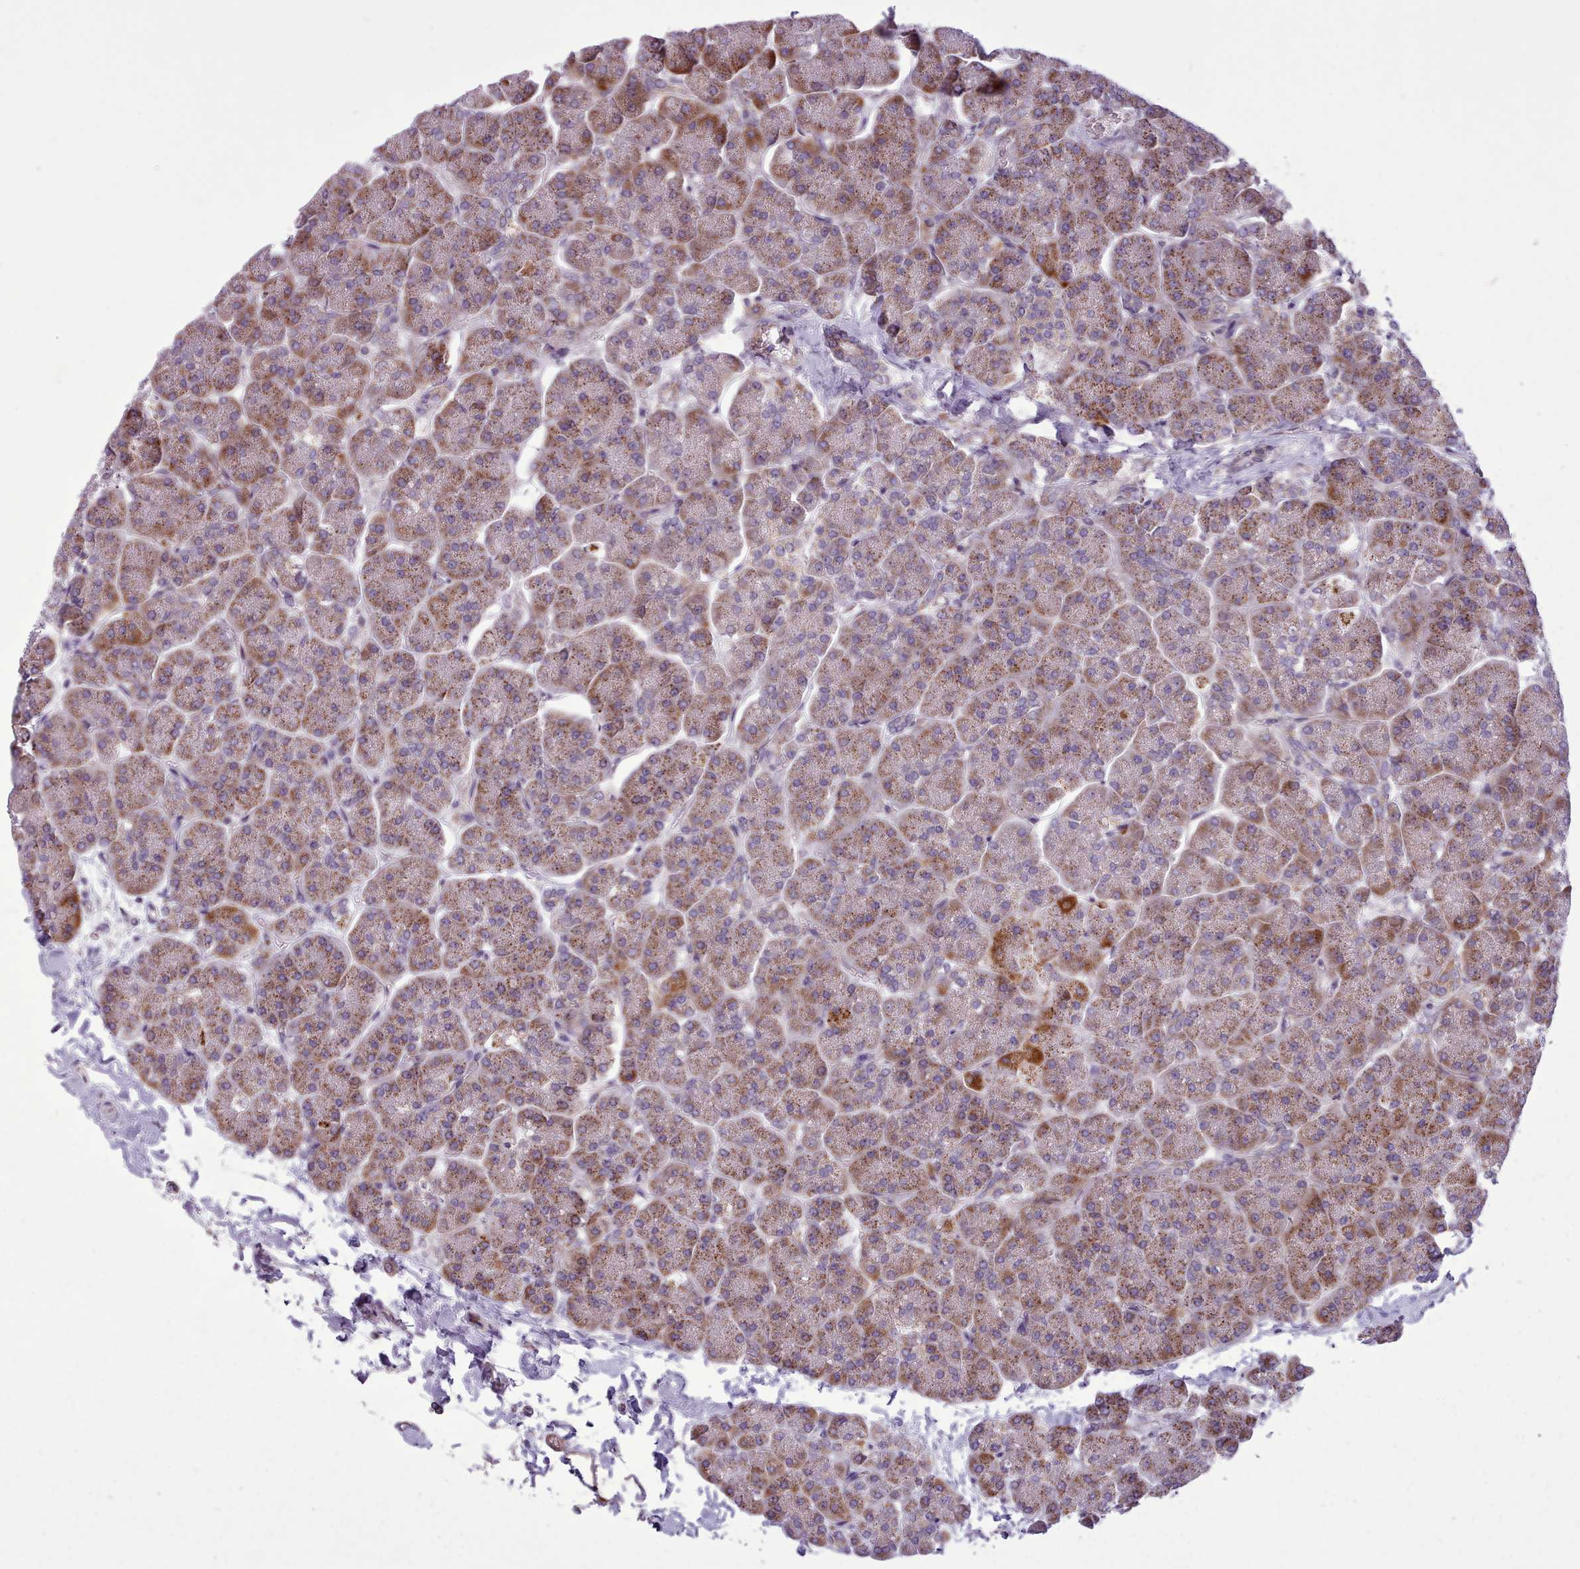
{"staining": {"intensity": "strong", "quantity": "25%-75%", "location": "cytoplasmic/membranous"}, "tissue": "pancreas", "cell_type": "Exocrine glandular cells", "image_type": "normal", "snomed": [{"axis": "morphology", "description": "Normal tissue, NOS"}, {"axis": "topography", "description": "Pancreas"}, {"axis": "topography", "description": "Peripheral nerve tissue"}], "caption": "A photomicrograph of human pancreas stained for a protein exhibits strong cytoplasmic/membranous brown staining in exocrine glandular cells.", "gene": "AVL9", "patient": {"sex": "male", "age": 54}}